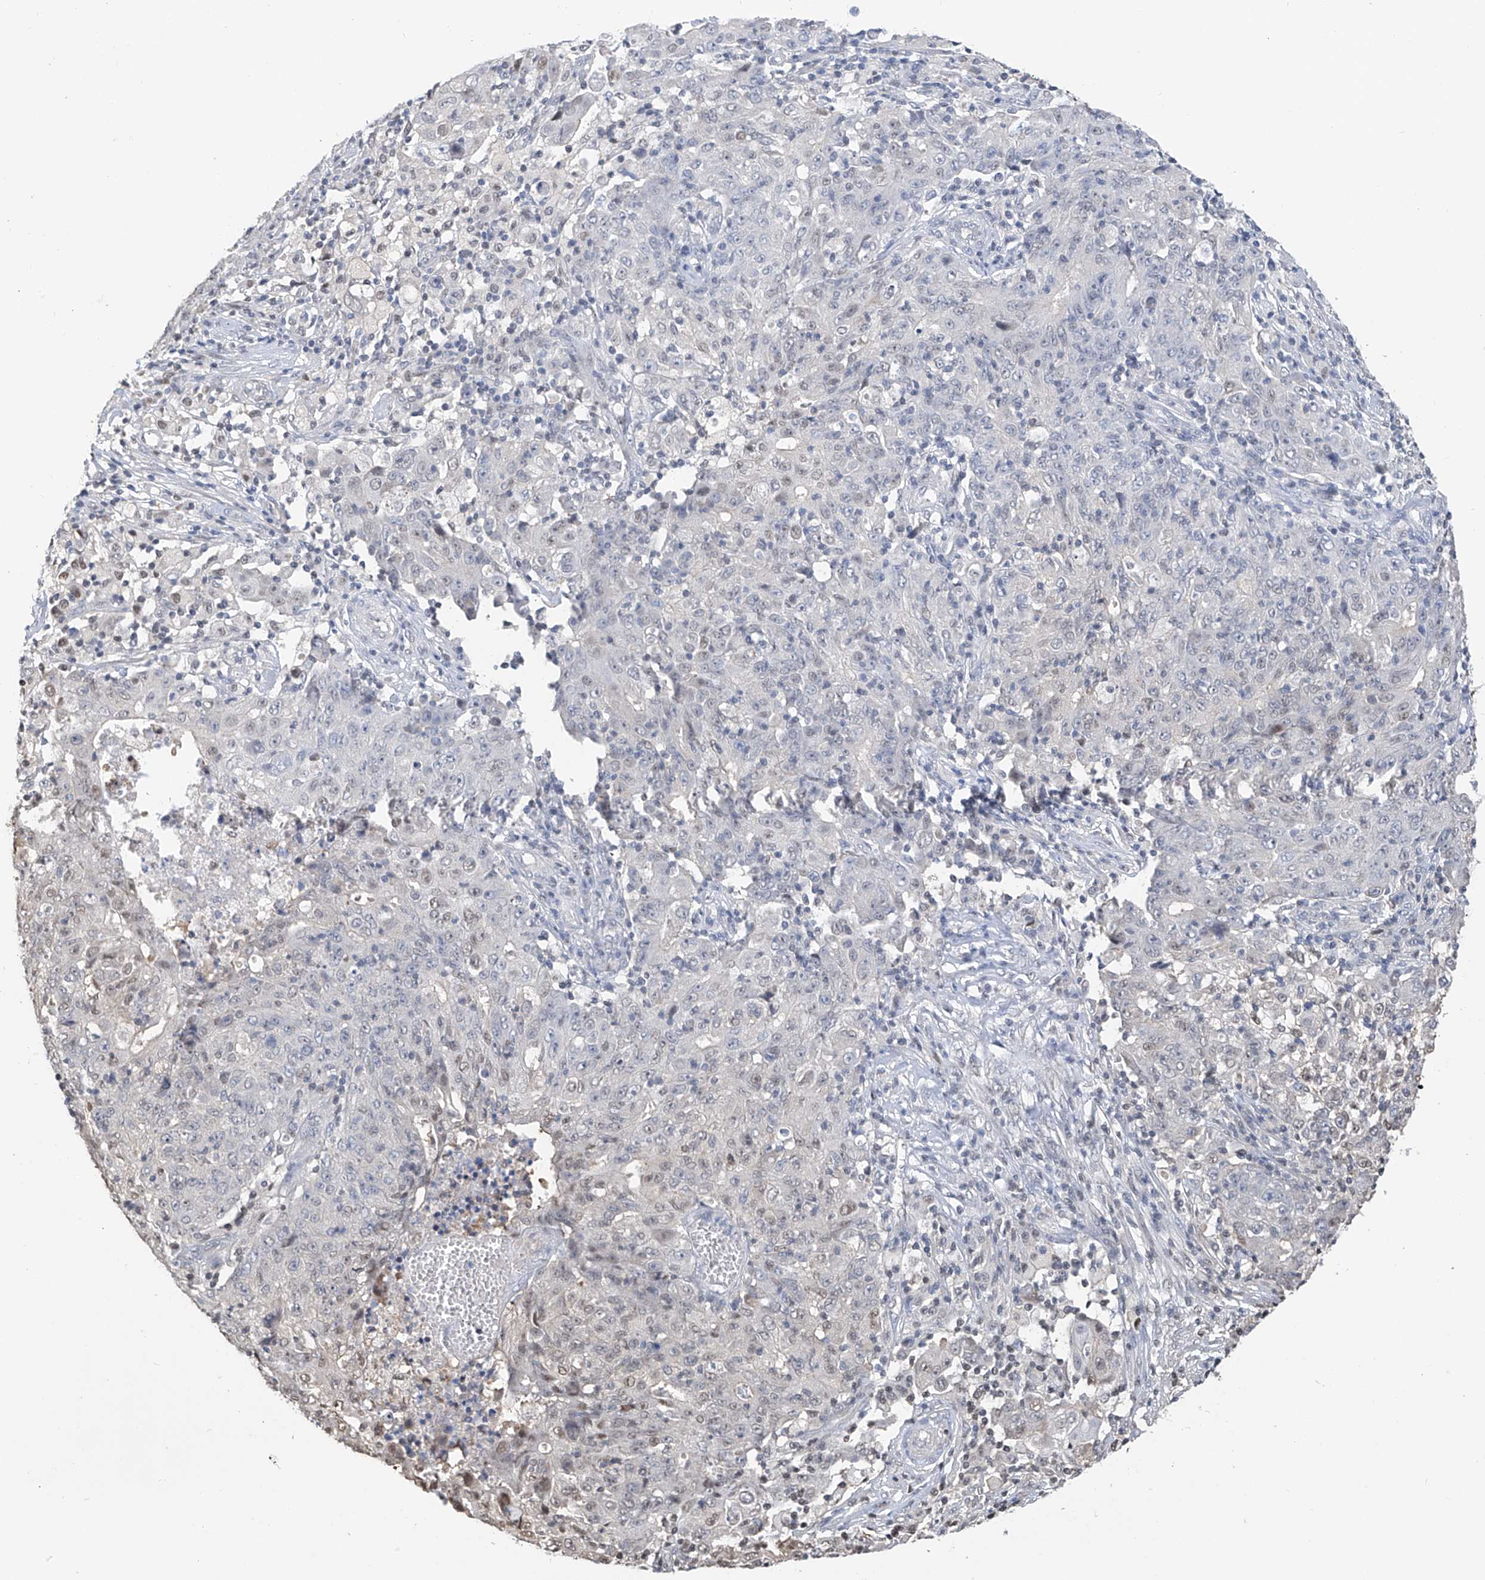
{"staining": {"intensity": "negative", "quantity": "none", "location": "none"}, "tissue": "ovarian cancer", "cell_type": "Tumor cells", "image_type": "cancer", "snomed": [{"axis": "morphology", "description": "Carcinoma, endometroid"}, {"axis": "topography", "description": "Ovary"}], "caption": "Tumor cells are negative for brown protein staining in endometroid carcinoma (ovarian).", "gene": "PMM1", "patient": {"sex": "female", "age": 42}}